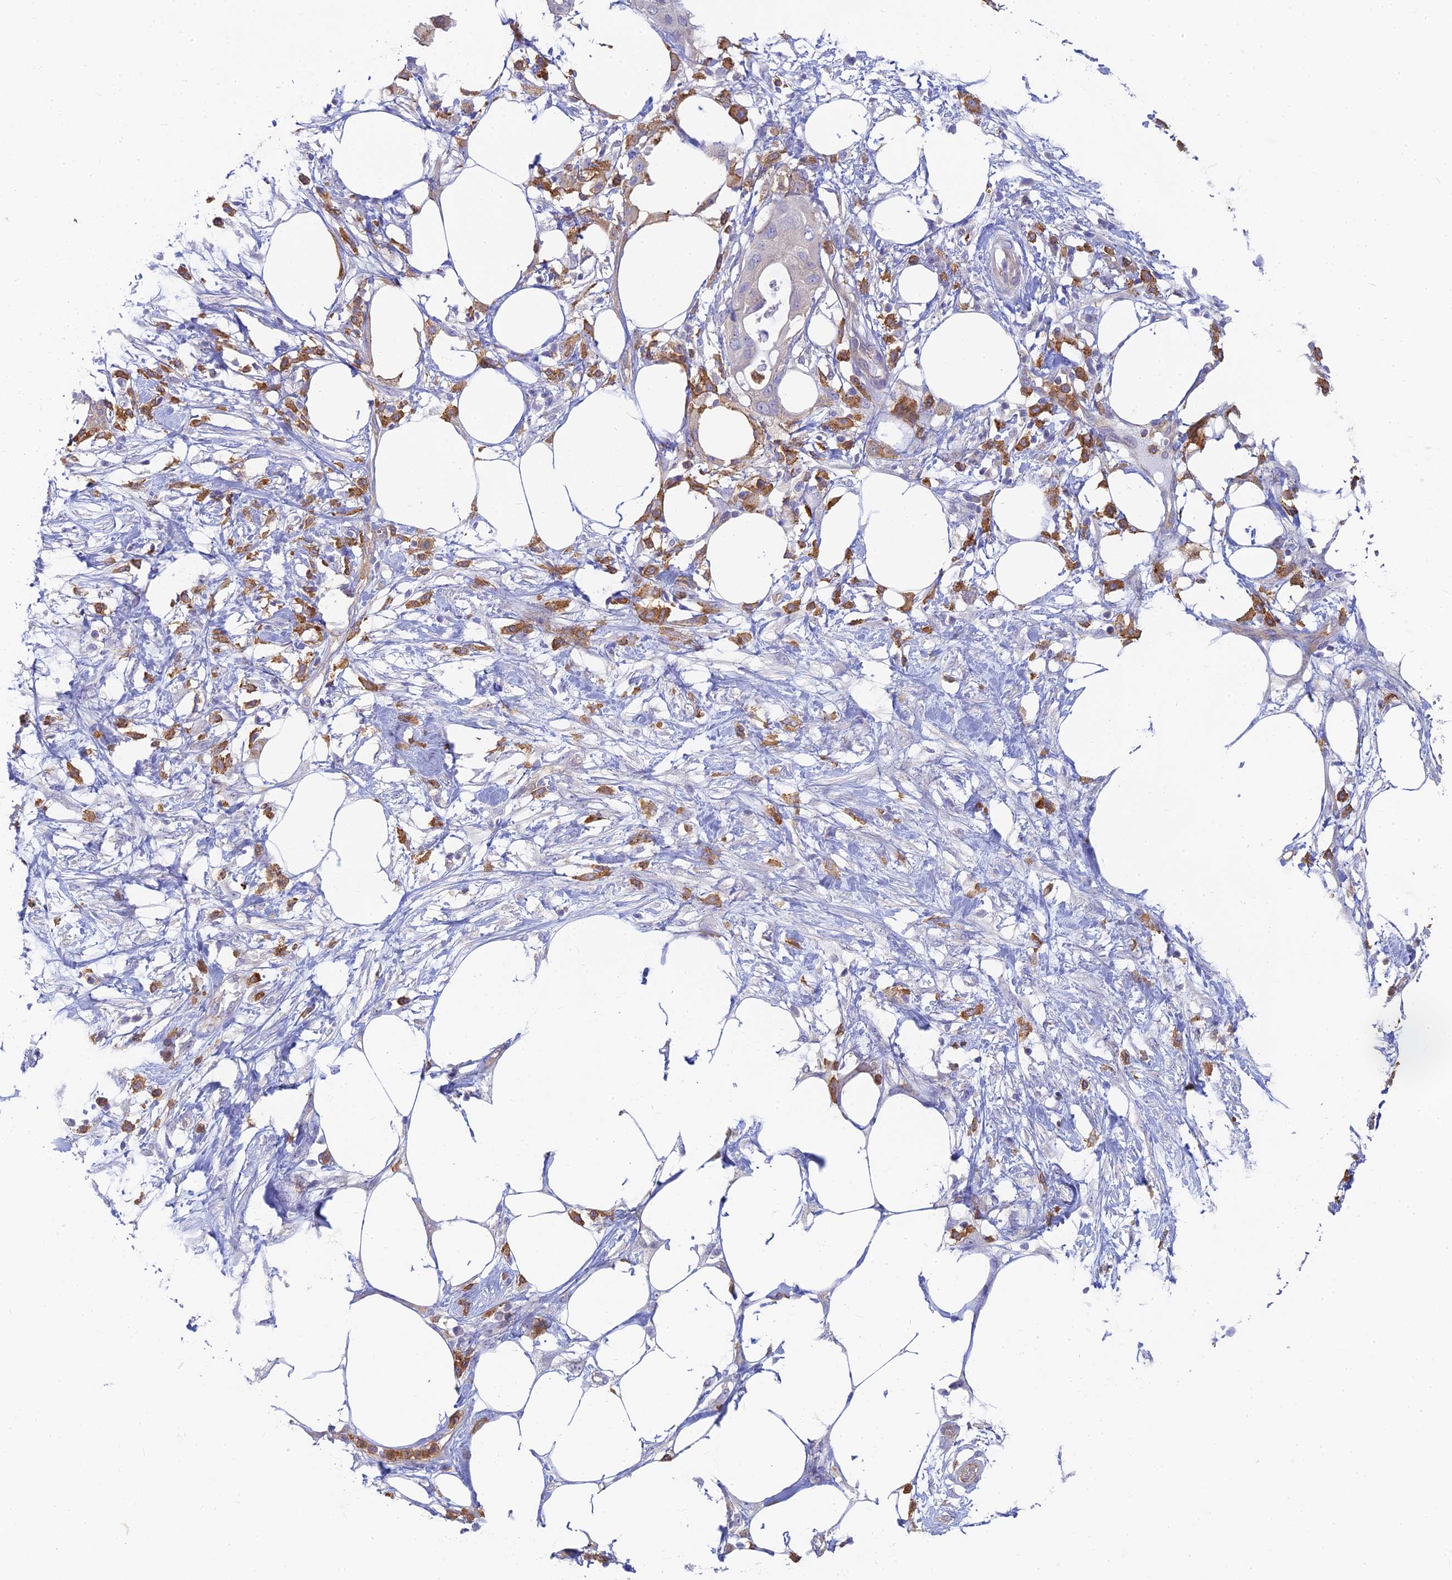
{"staining": {"intensity": "negative", "quantity": "none", "location": "none"}, "tissue": "pancreatic cancer", "cell_type": "Tumor cells", "image_type": "cancer", "snomed": [{"axis": "morphology", "description": "Adenocarcinoma, NOS"}, {"axis": "topography", "description": "Pancreas"}], "caption": "Pancreatic cancer (adenocarcinoma) was stained to show a protein in brown. There is no significant expression in tumor cells. (DAB (3,3'-diaminobenzidine) IHC visualized using brightfield microscopy, high magnification).", "gene": "STRN4", "patient": {"sex": "male", "age": 68}}